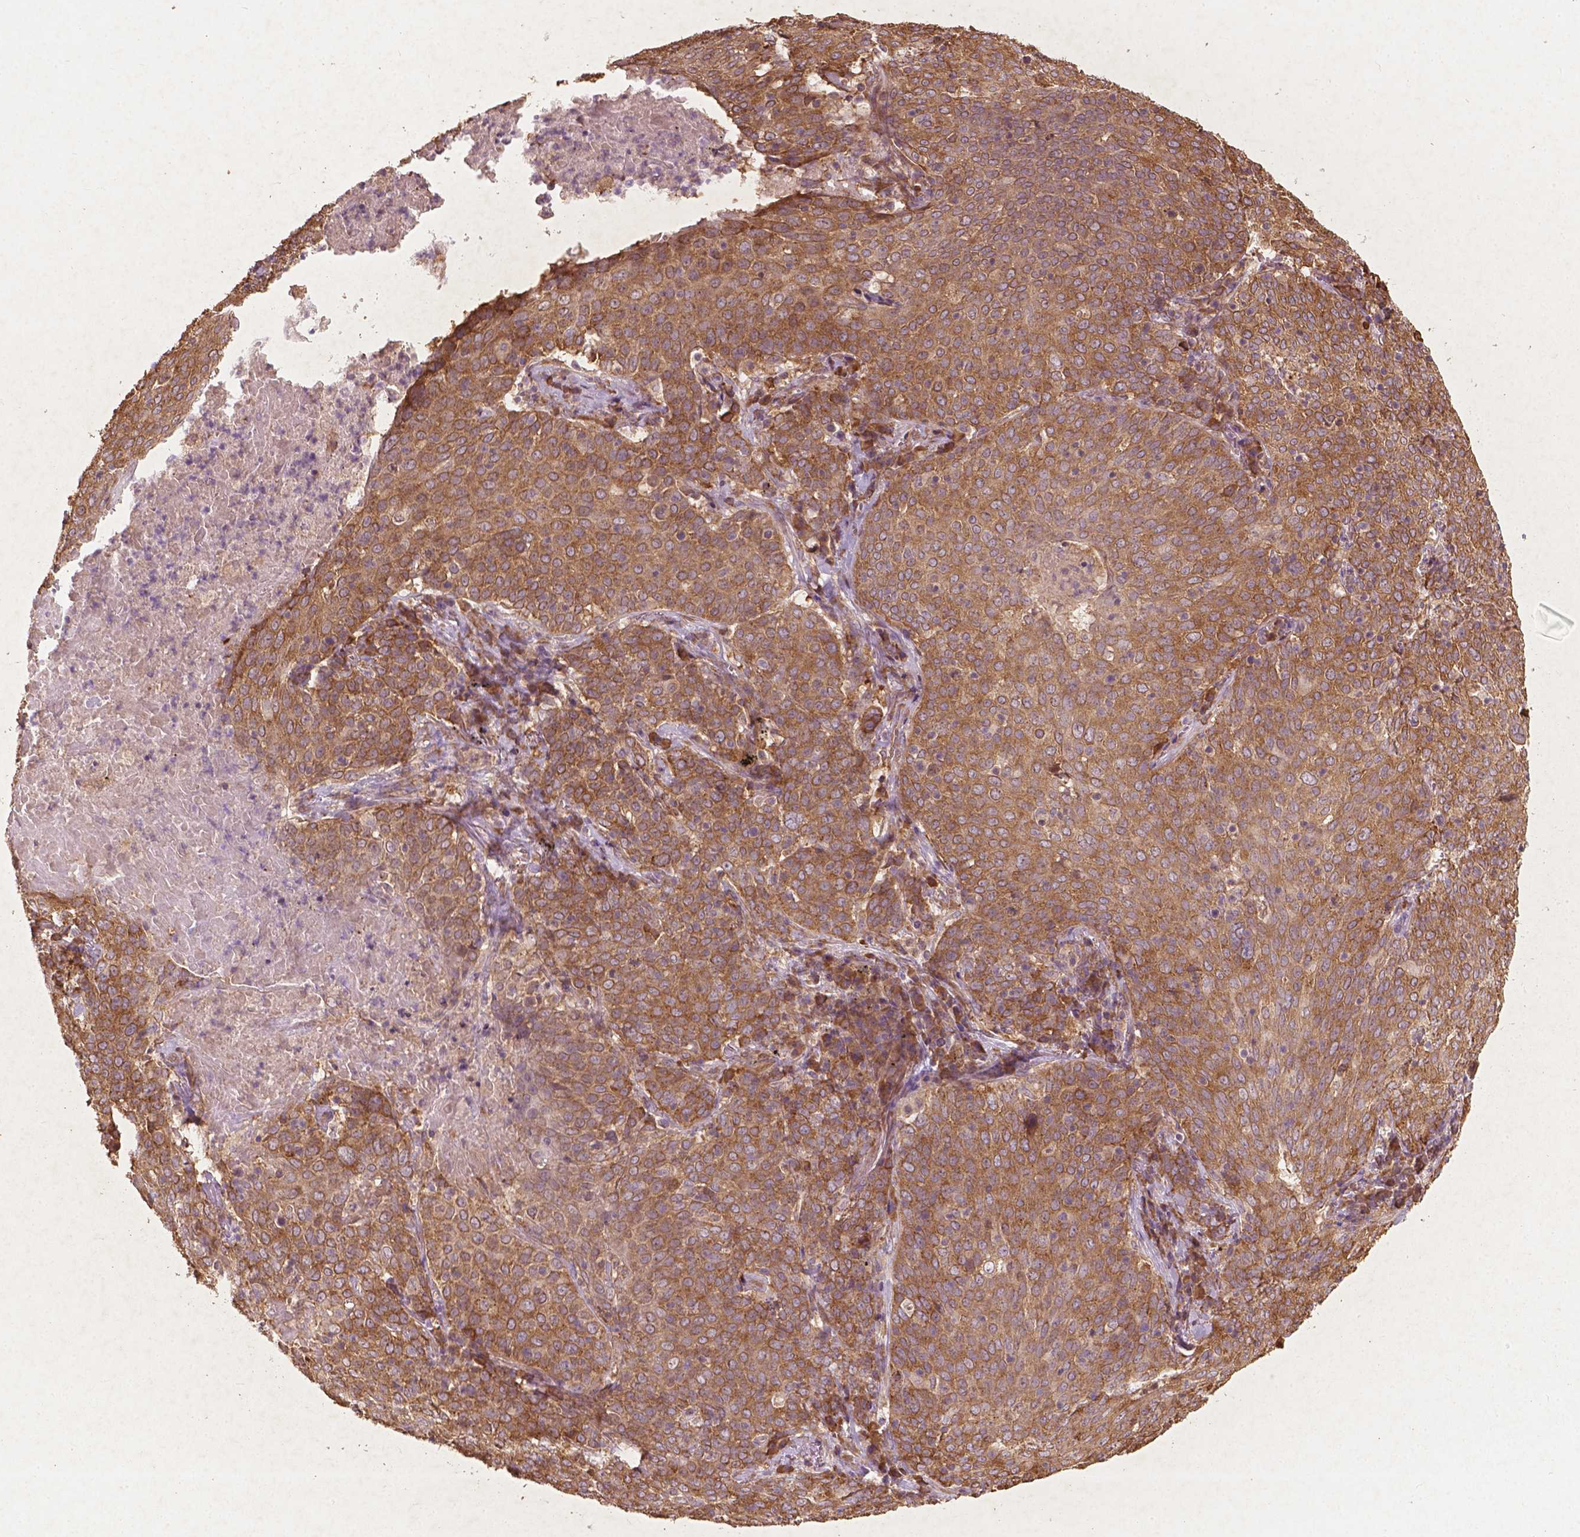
{"staining": {"intensity": "moderate", "quantity": ">75%", "location": "cytoplasmic/membranous"}, "tissue": "lung cancer", "cell_type": "Tumor cells", "image_type": "cancer", "snomed": [{"axis": "morphology", "description": "Squamous cell carcinoma, NOS"}, {"axis": "topography", "description": "Lung"}], "caption": "An immunohistochemistry micrograph of neoplastic tissue is shown. Protein staining in brown labels moderate cytoplasmic/membranous positivity in lung cancer within tumor cells.", "gene": "G3BP1", "patient": {"sex": "male", "age": 82}}